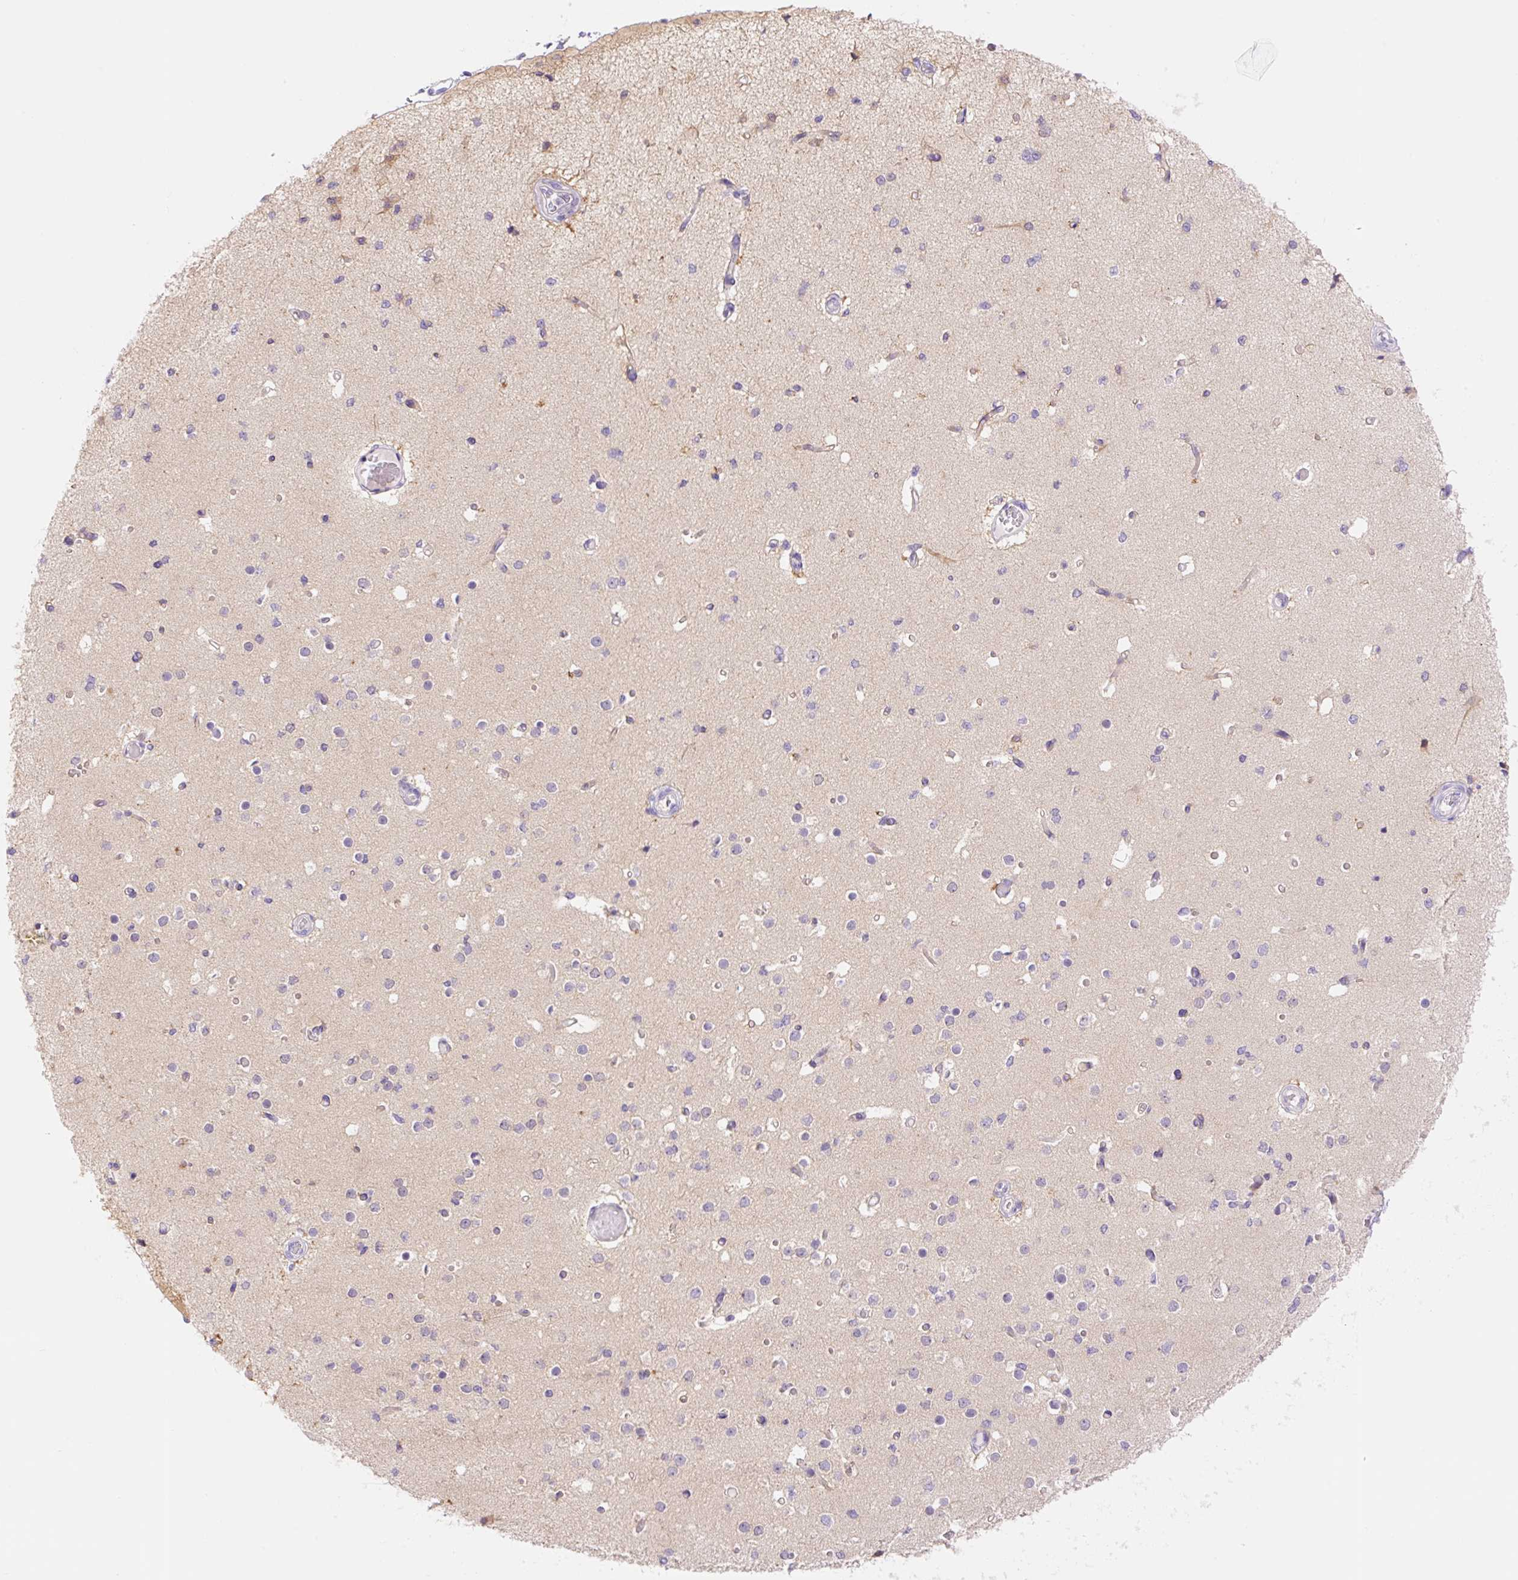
{"staining": {"intensity": "negative", "quantity": "none", "location": "none"}, "tissue": "cerebral cortex", "cell_type": "Endothelial cells", "image_type": "normal", "snomed": [{"axis": "morphology", "description": "Normal tissue, NOS"}, {"axis": "morphology", "description": "Inflammation, NOS"}, {"axis": "topography", "description": "Cerebral cortex"}], "caption": "IHC photomicrograph of normal human cerebral cortex stained for a protein (brown), which reveals no staining in endothelial cells. The staining is performed using DAB brown chromogen with nuclei counter-stained in using hematoxylin.", "gene": "DENND5A", "patient": {"sex": "male", "age": 6}}